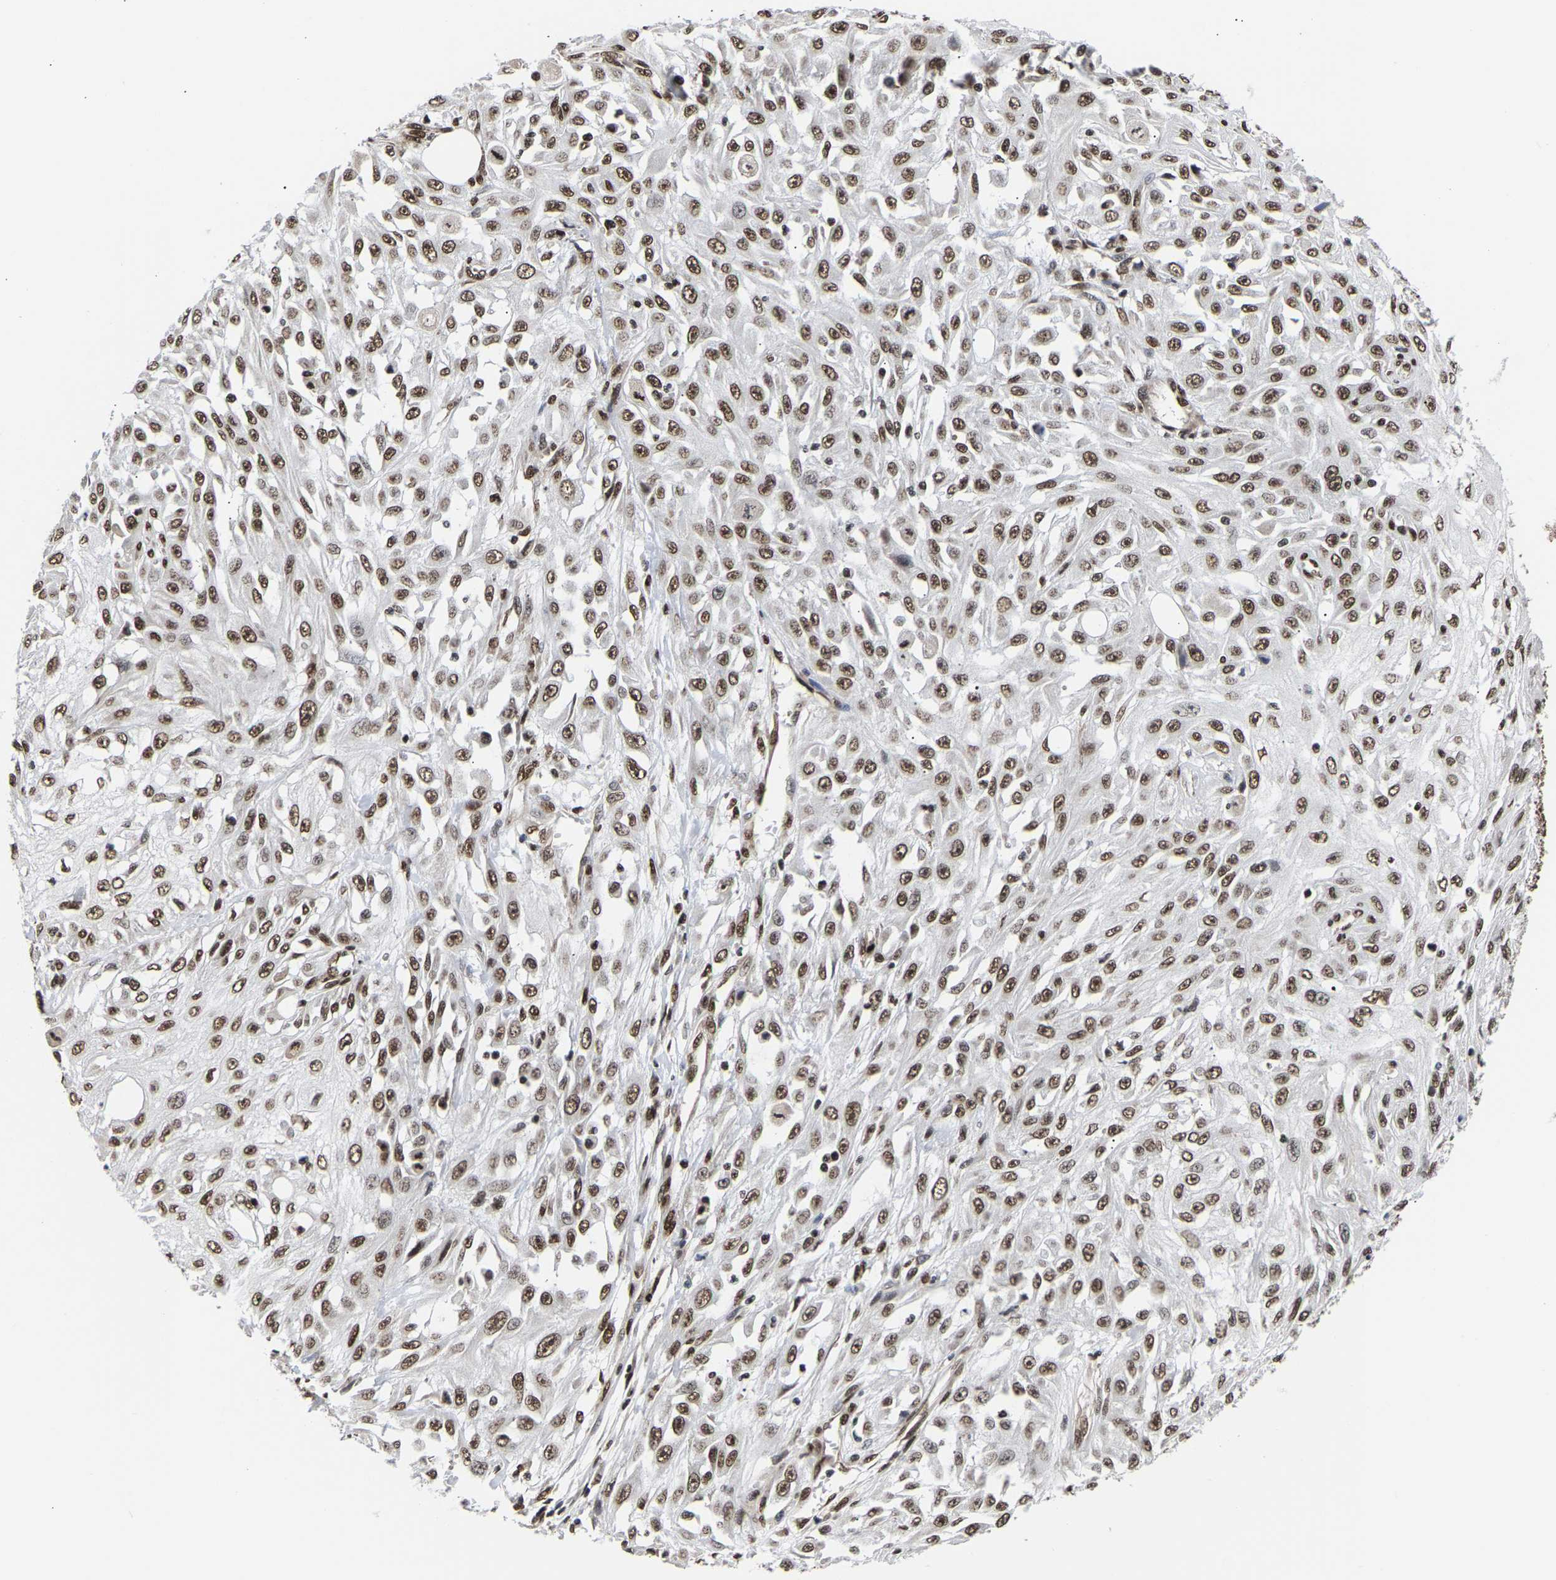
{"staining": {"intensity": "strong", "quantity": ">75%", "location": "nuclear"}, "tissue": "skin cancer", "cell_type": "Tumor cells", "image_type": "cancer", "snomed": [{"axis": "morphology", "description": "Squamous cell carcinoma, NOS"}, {"axis": "morphology", "description": "Squamous cell carcinoma, metastatic, NOS"}, {"axis": "topography", "description": "Skin"}, {"axis": "topography", "description": "Lymph node"}], "caption": "A high amount of strong nuclear staining is present in approximately >75% of tumor cells in skin cancer tissue.", "gene": "PSIP1", "patient": {"sex": "male", "age": 75}}